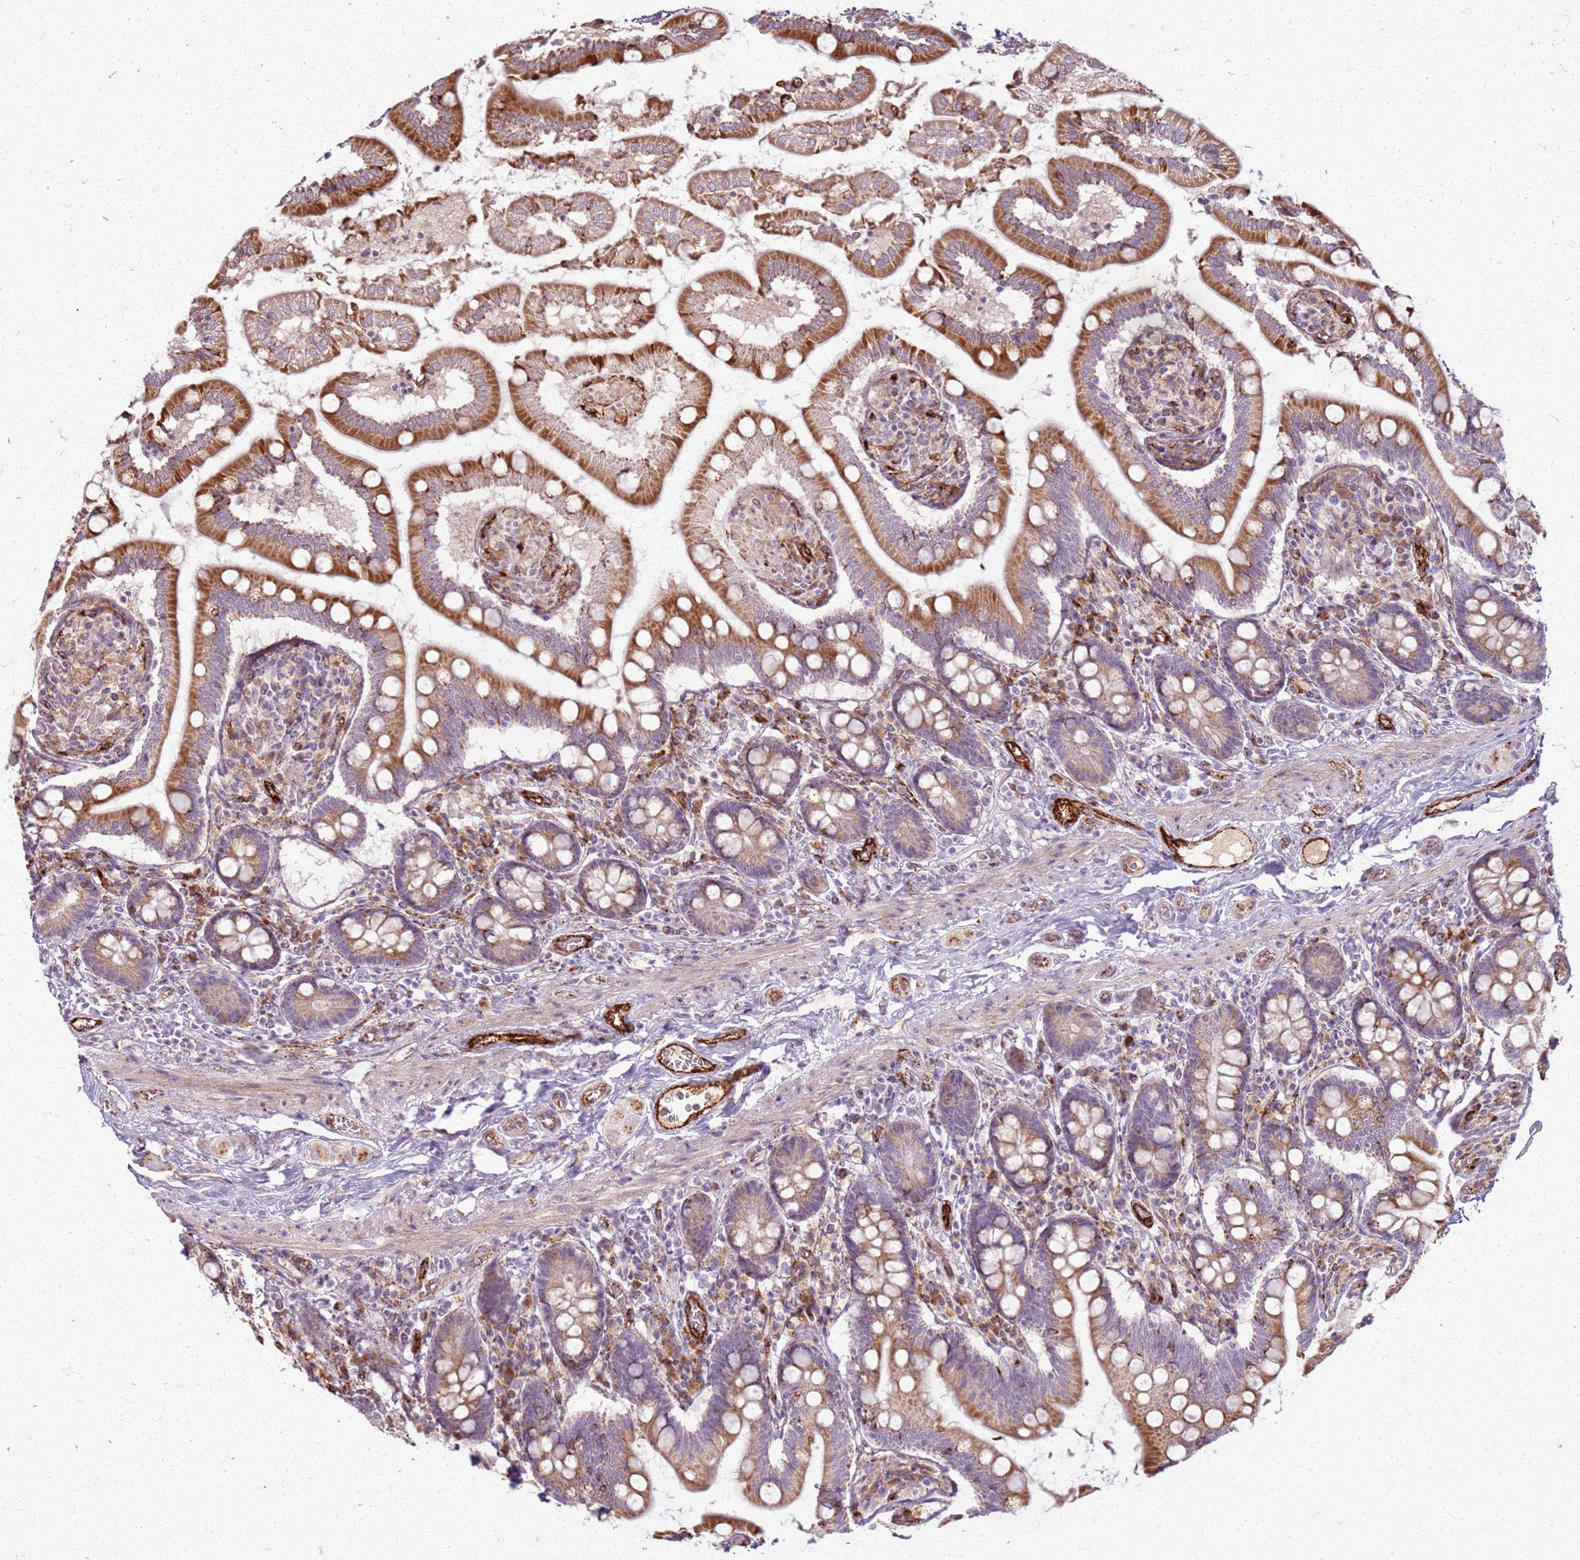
{"staining": {"intensity": "strong", "quantity": ">75%", "location": "cytoplasmic/membranous"}, "tissue": "small intestine", "cell_type": "Glandular cells", "image_type": "normal", "snomed": [{"axis": "morphology", "description": "Normal tissue, NOS"}, {"axis": "topography", "description": "Small intestine"}], "caption": "IHC micrograph of benign human small intestine stained for a protein (brown), which displays high levels of strong cytoplasmic/membranous positivity in about >75% of glandular cells.", "gene": "KRI1", "patient": {"sex": "female", "age": 64}}